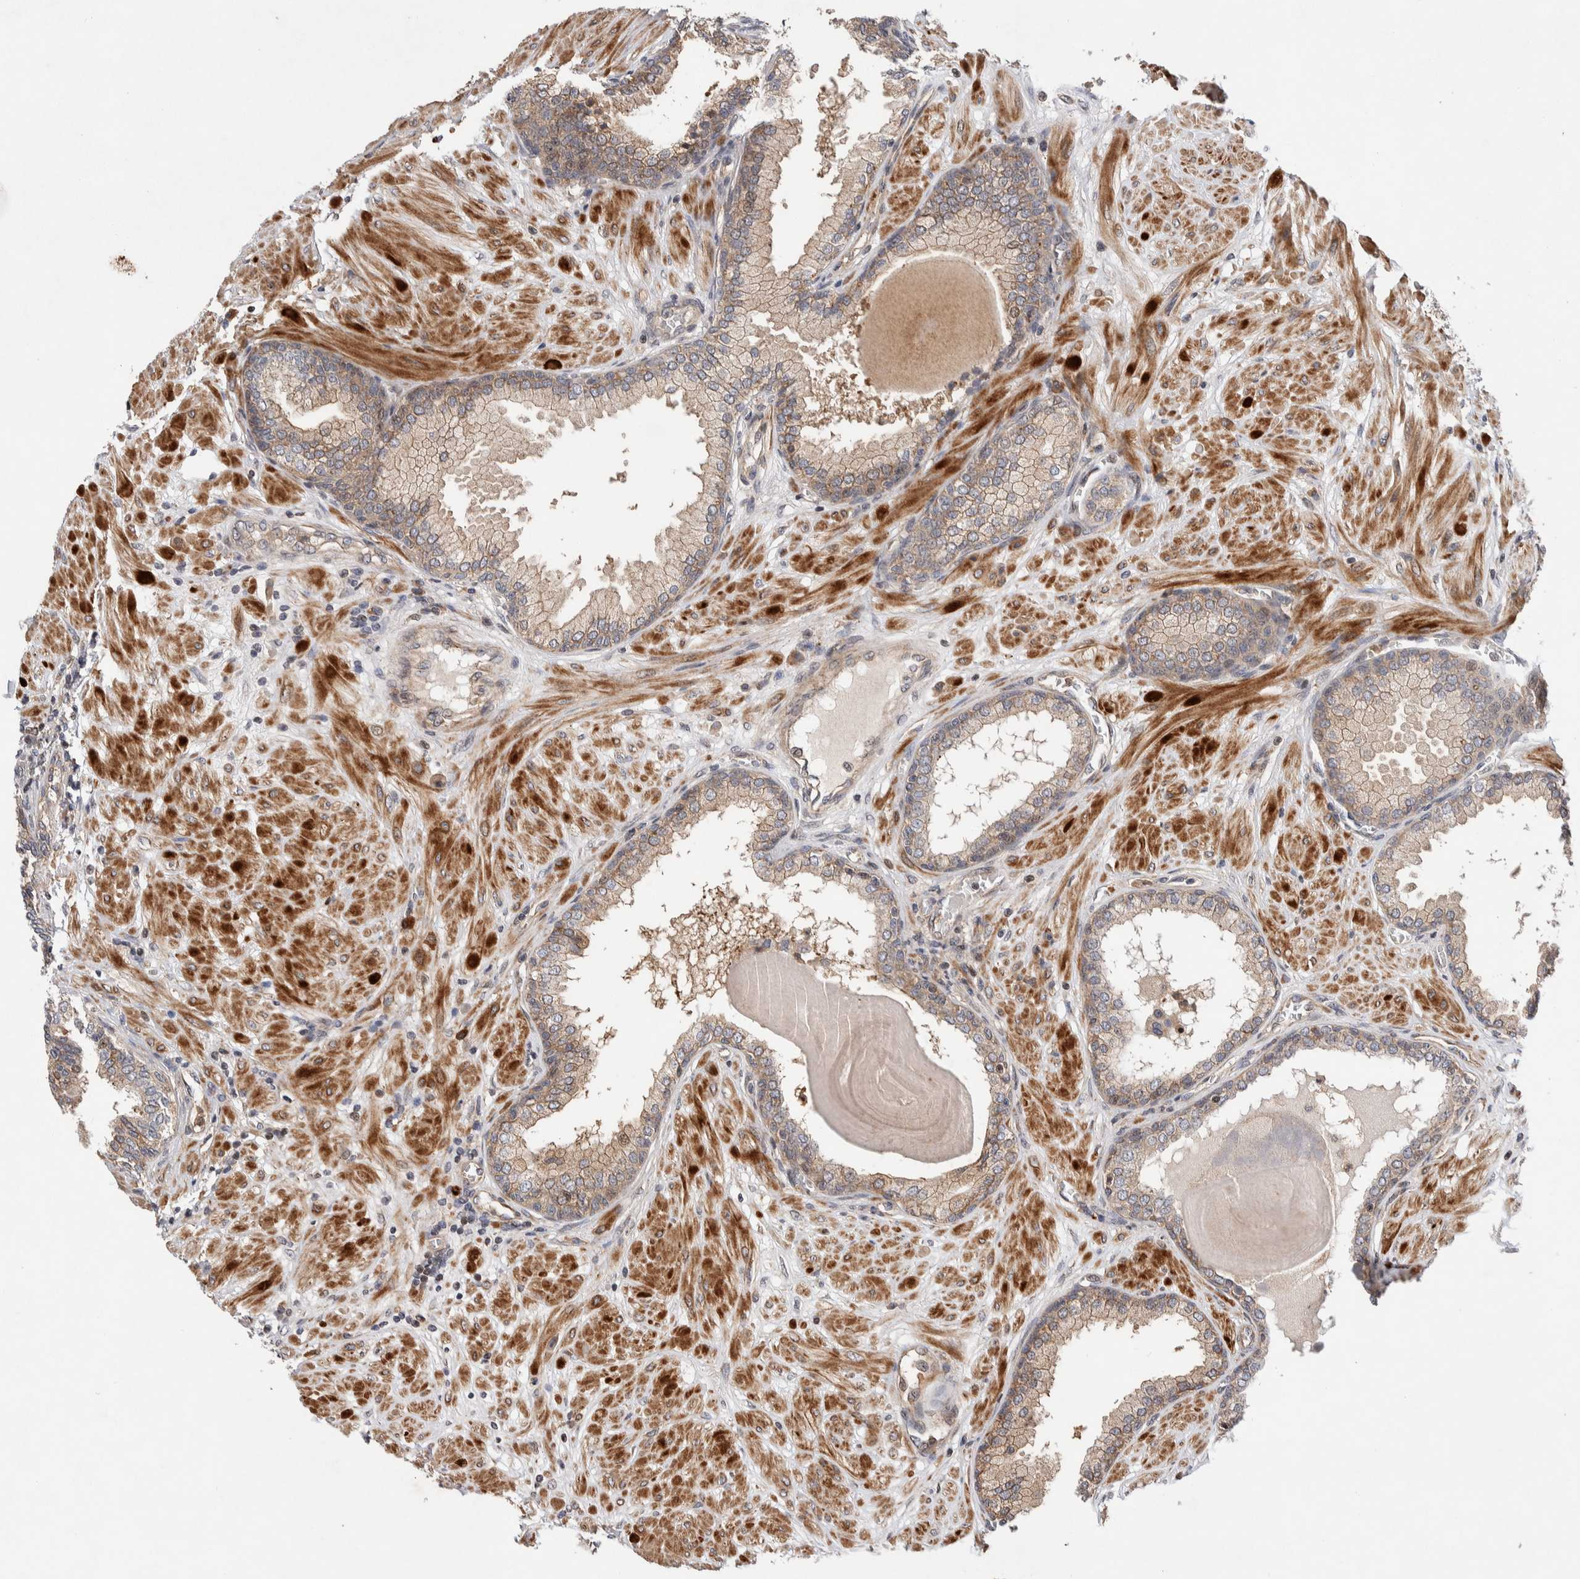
{"staining": {"intensity": "weak", "quantity": ">75%", "location": "cytoplasmic/membranous"}, "tissue": "prostate", "cell_type": "Glandular cells", "image_type": "normal", "snomed": [{"axis": "morphology", "description": "Normal tissue, NOS"}, {"axis": "topography", "description": "Prostate"}], "caption": "Benign prostate shows weak cytoplasmic/membranous positivity in approximately >75% of glandular cells, visualized by immunohistochemistry. (Brightfield microscopy of DAB IHC at high magnification).", "gene": "LZTS1", "patient": {"sex": "male", "age": 51}}